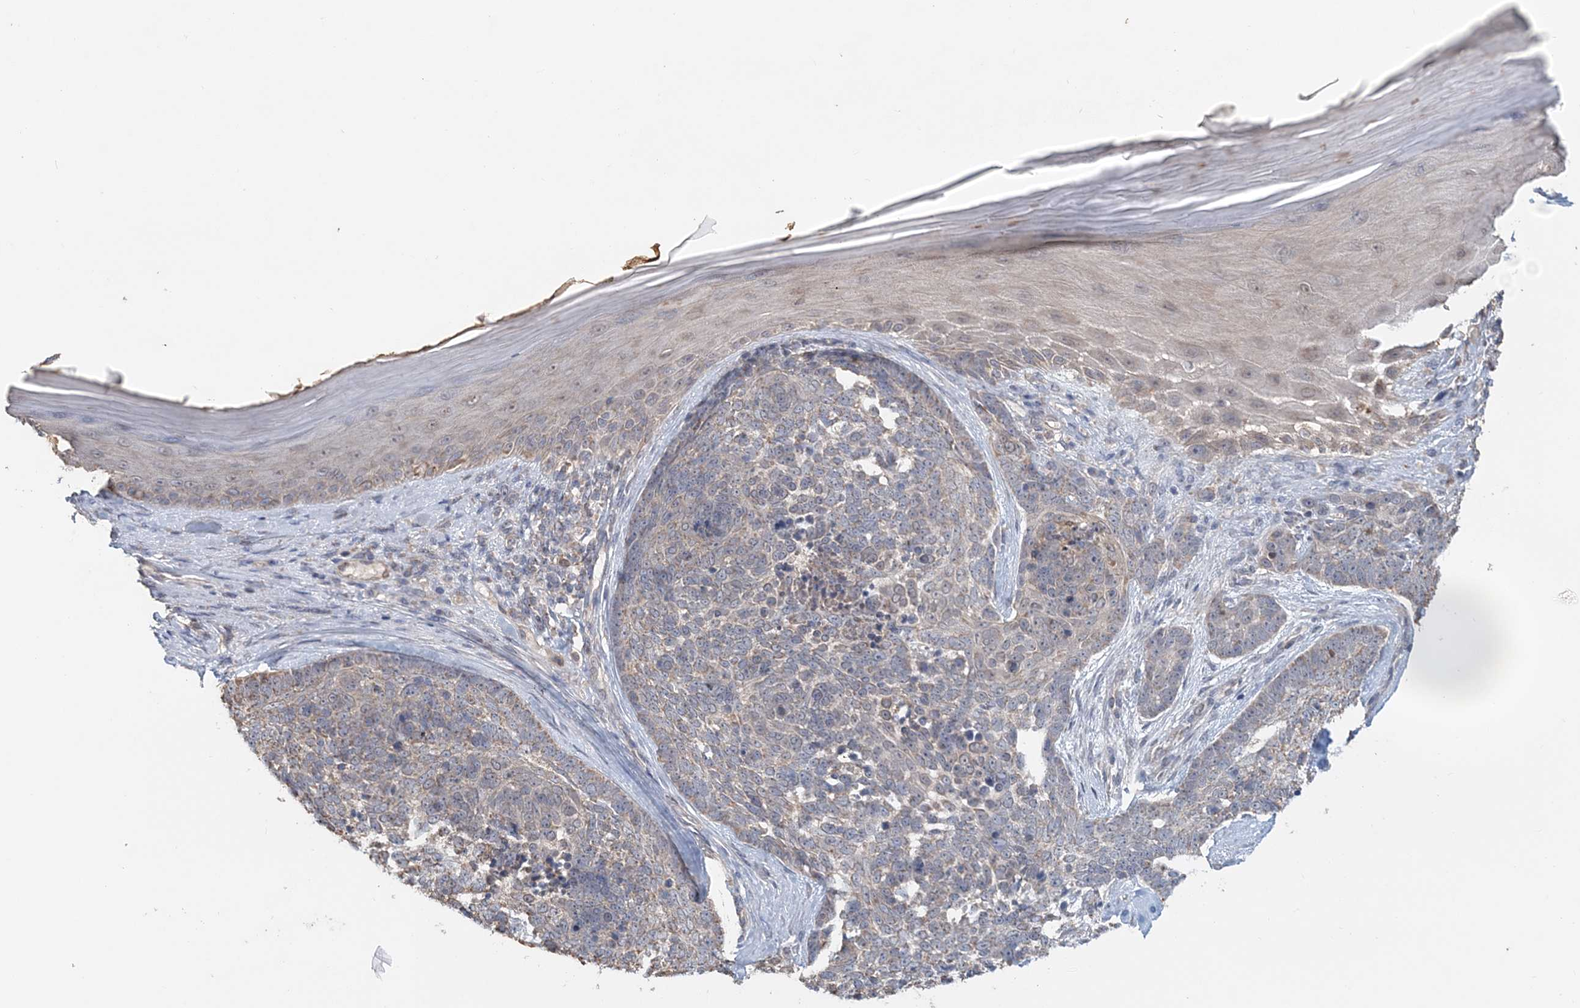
{"staining": {"intensity": "weak", "quantity": "<25%", "location": "cytoplasmic/membranous"}, "tissue": "skin cancer", "cell_type": "Tumor cells", "image_type": "cancer", "snomed": [{"axis": "morphology", "description": "Basal cell carcinoma"}, {"axis": "topography", "description": "Skin"}], "caption": "There is no significant staining in tumor cells of skin basal cell carcinoma.", "gene": "FBXO38", "patient": {"sex": "female", "age": 81}}